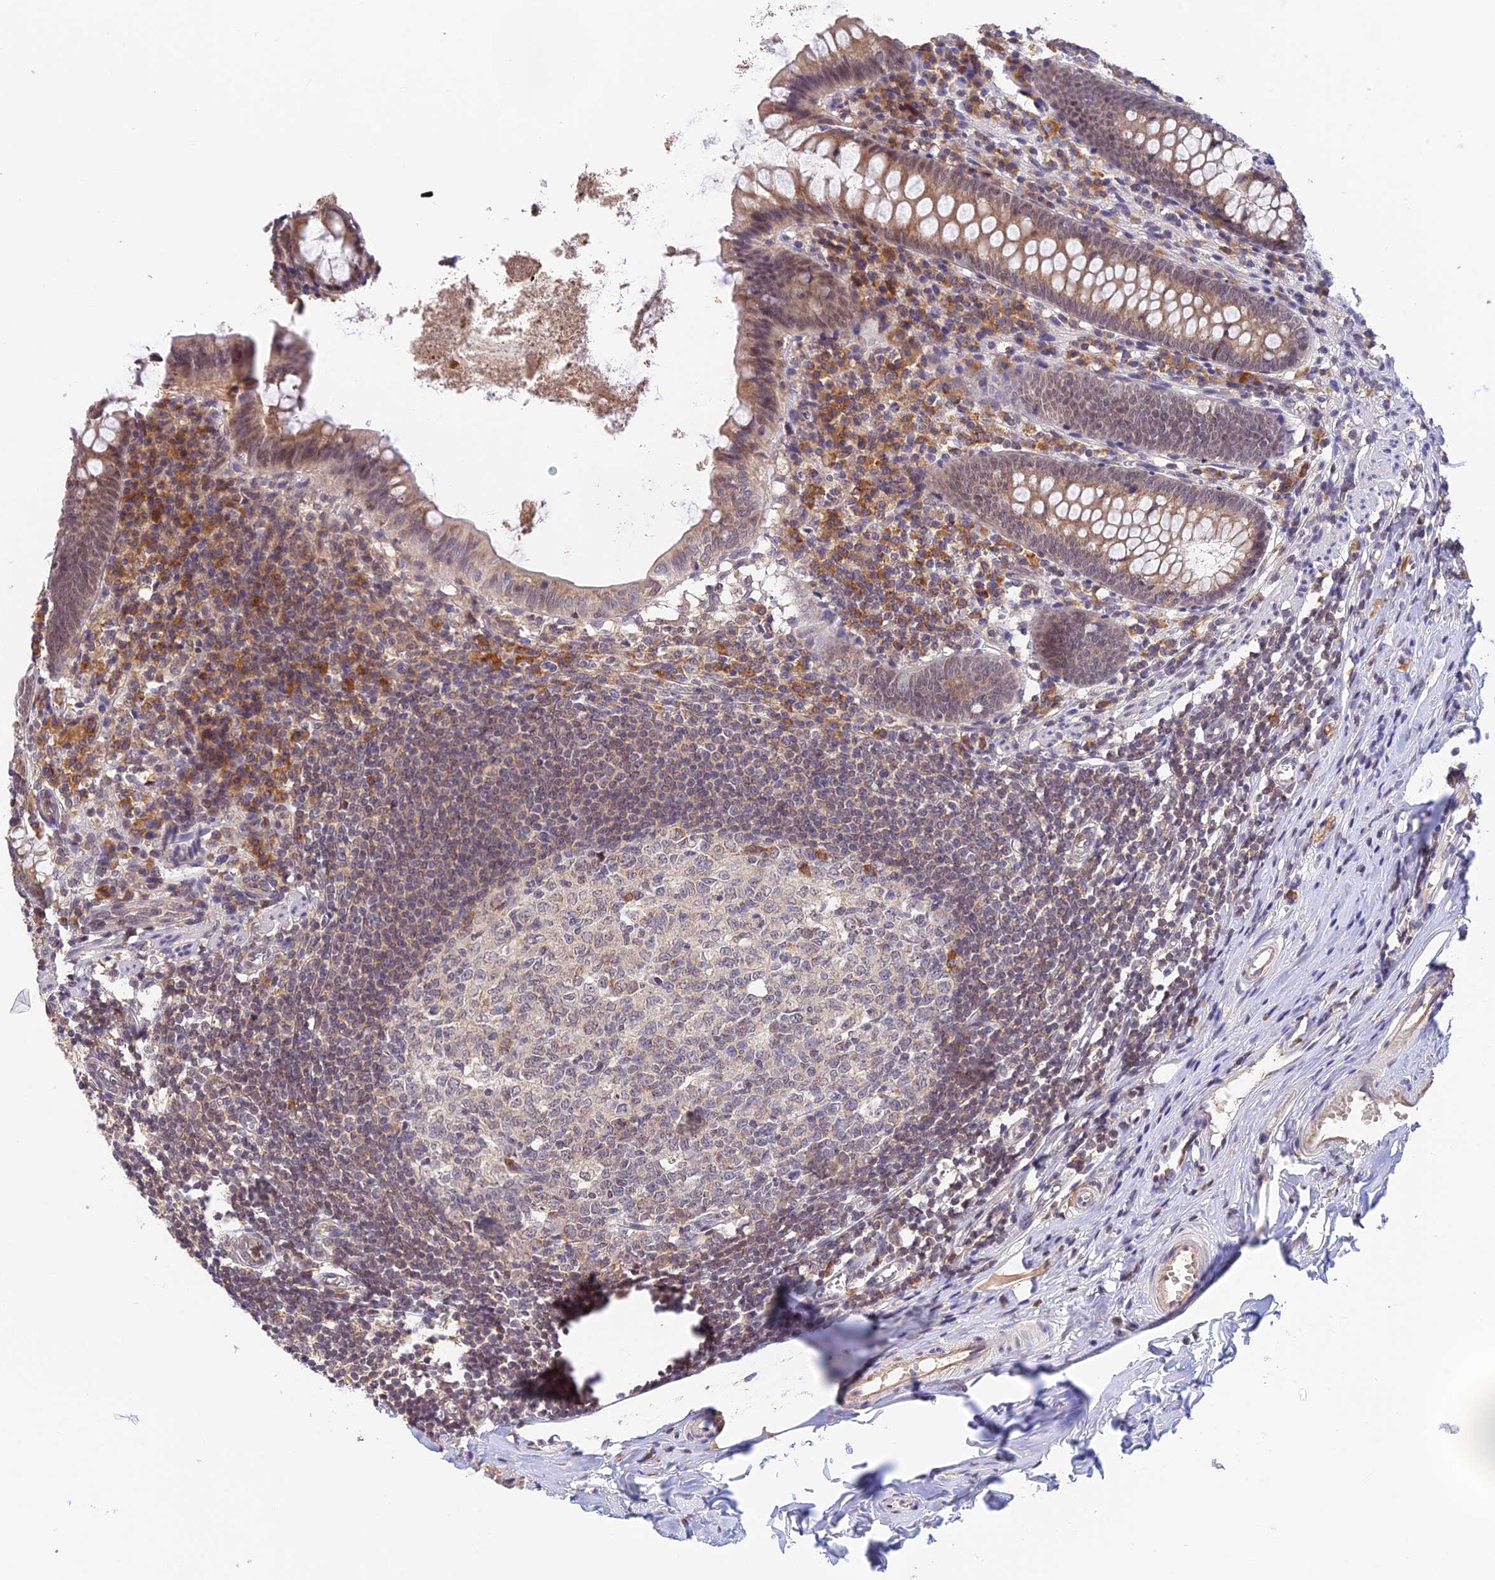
{"staining": {"intensity": "weak", "quantity": ">75%", "location": "cytoplasmic/membranous,nuclear"}, "tissue": "appendix", "cell_type": "Glandular cells", "image_type": "normal", "snomed": [{"axis": "morphology", "description": "Normal tissue, NOS"}, {"axis": "topography", "description": "Appendix"}], "caption": "High-magnification brightfield microscopy of normal appendix stained with DAB (3,3'-diaminobenzidine) (brown) and counterstained with hematoxylin (blue). glandular cells exhibit weak cytoplasmic/membranous,nuclear positivity is appreciated in approximately>75% of cells.", "gene": "PEX16", "patient": {"sex": "female", "age": 51}}